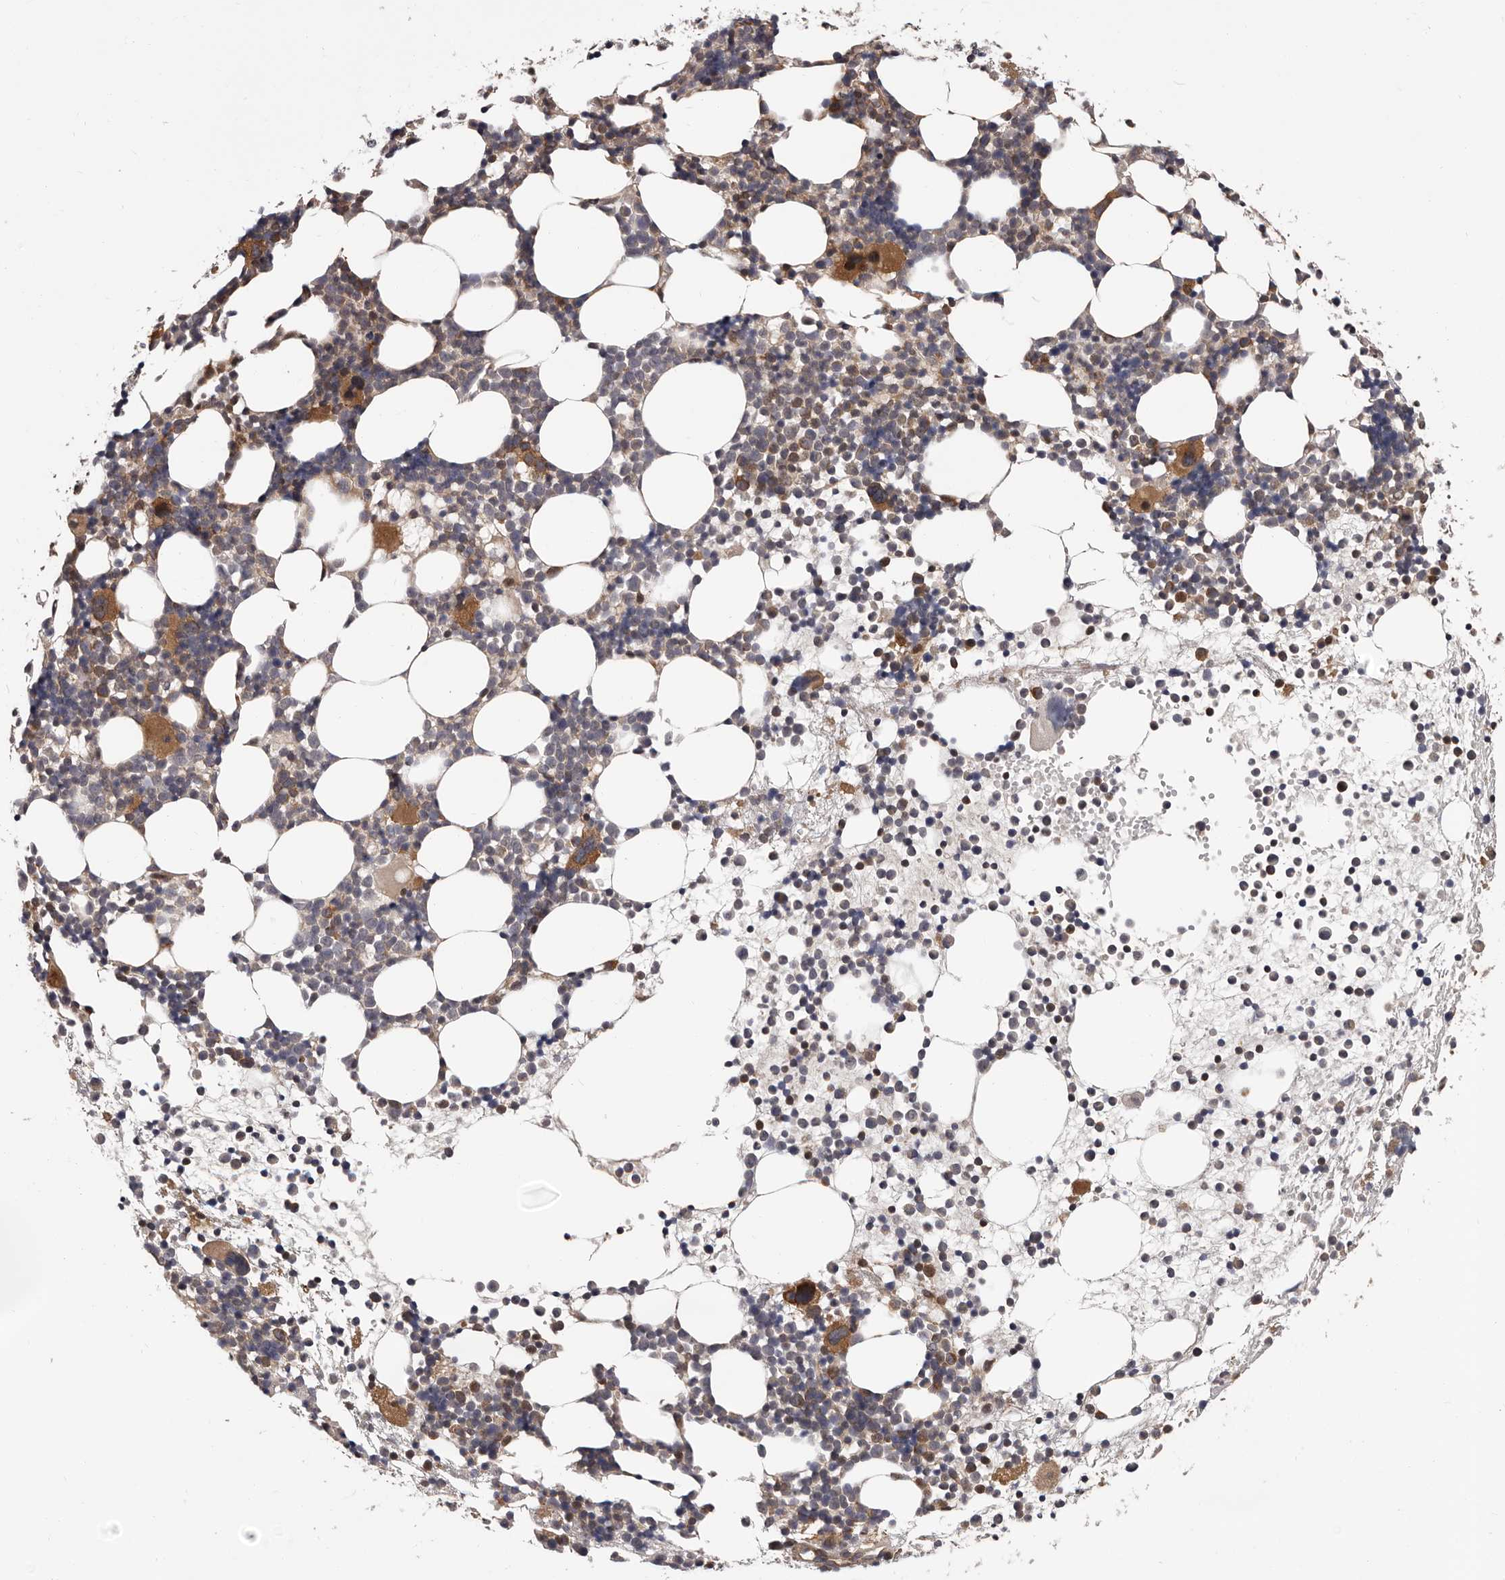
{"staining": {"intensity": "moderate", "quantity": "25%-75%", "location": "cytoplasmic/membranous"}, "tissue": "bone marrow", "cell_type": "Hematopoietic cells", "image_type": "normal", "snomed": [{"axis": "morphology", "description": "Normal tissue, NOS"}, {"axis": "topography", "description": "Bone marrow"}], "caption": "Protein staining of unremarkable bone marrow reveals moderate cytoplasmic/membranous positivity in about 25%-75% of hematopoietic cells.", "gene": "VPS37A", "patient": {"sex": "female", "age": 57}}